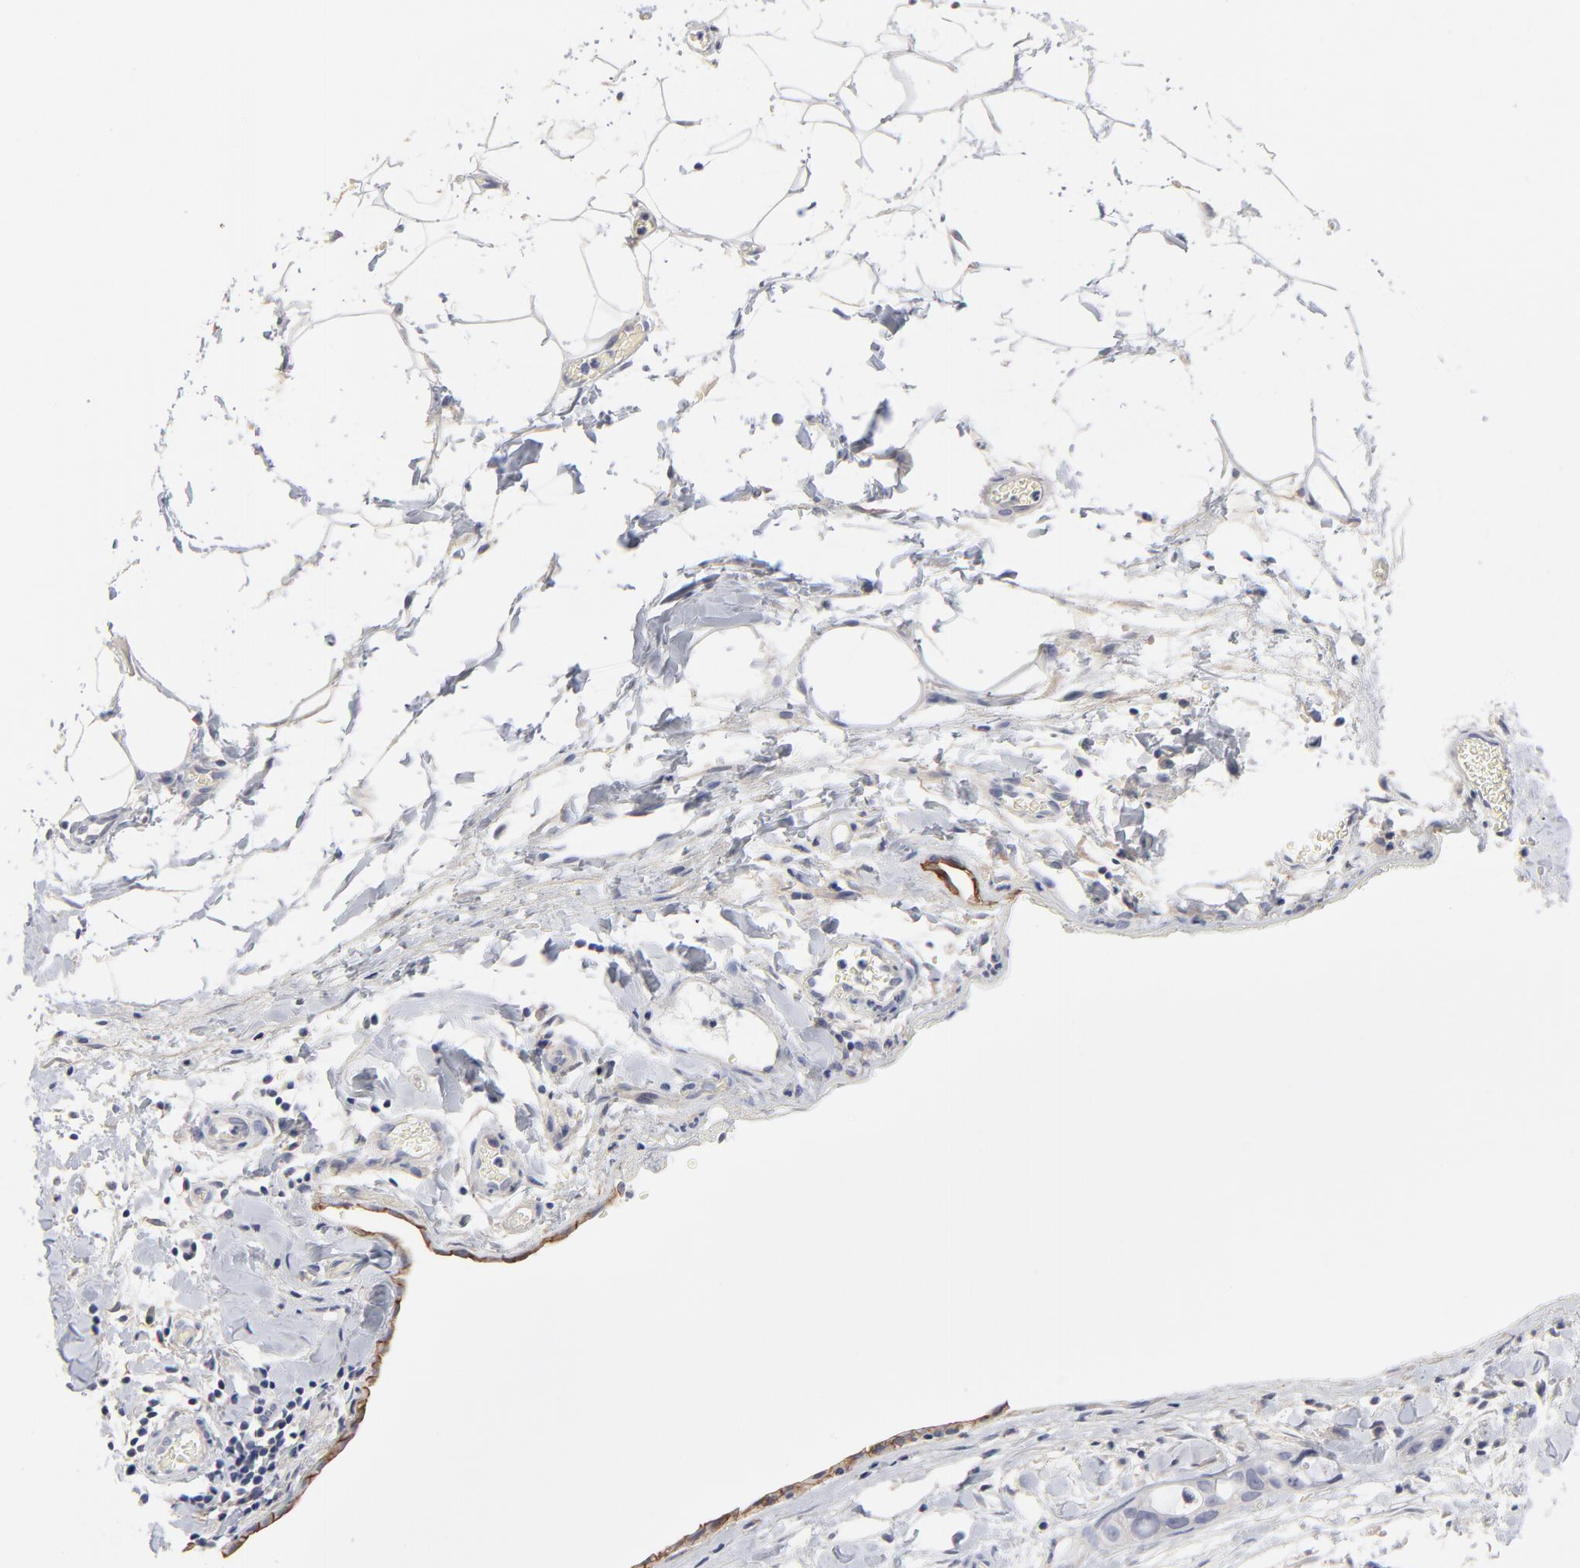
{"staining": {"intensity": "weak", "quantity": "25%-75%", "location": "cytoplasmic/membranous"}, "tissue": "stomach cancer", "cell_type": "Tumor cells", "image_type": "cancer", "snomed": [{"axis": "morphology", "description": "Adenocarcinoma, NOS"}, {"axis": "topography", "description": "Stomach, upper"}], "caption": "Stomach cancer (adenocarcinoma) was stained to show a protein in brown. There is low levels of weak cytoplasmic/membranous staining in about 25%-75% of tumor cells.", "gene": "SLC16A1", "patient": {"sex": "male", "age": 47}}